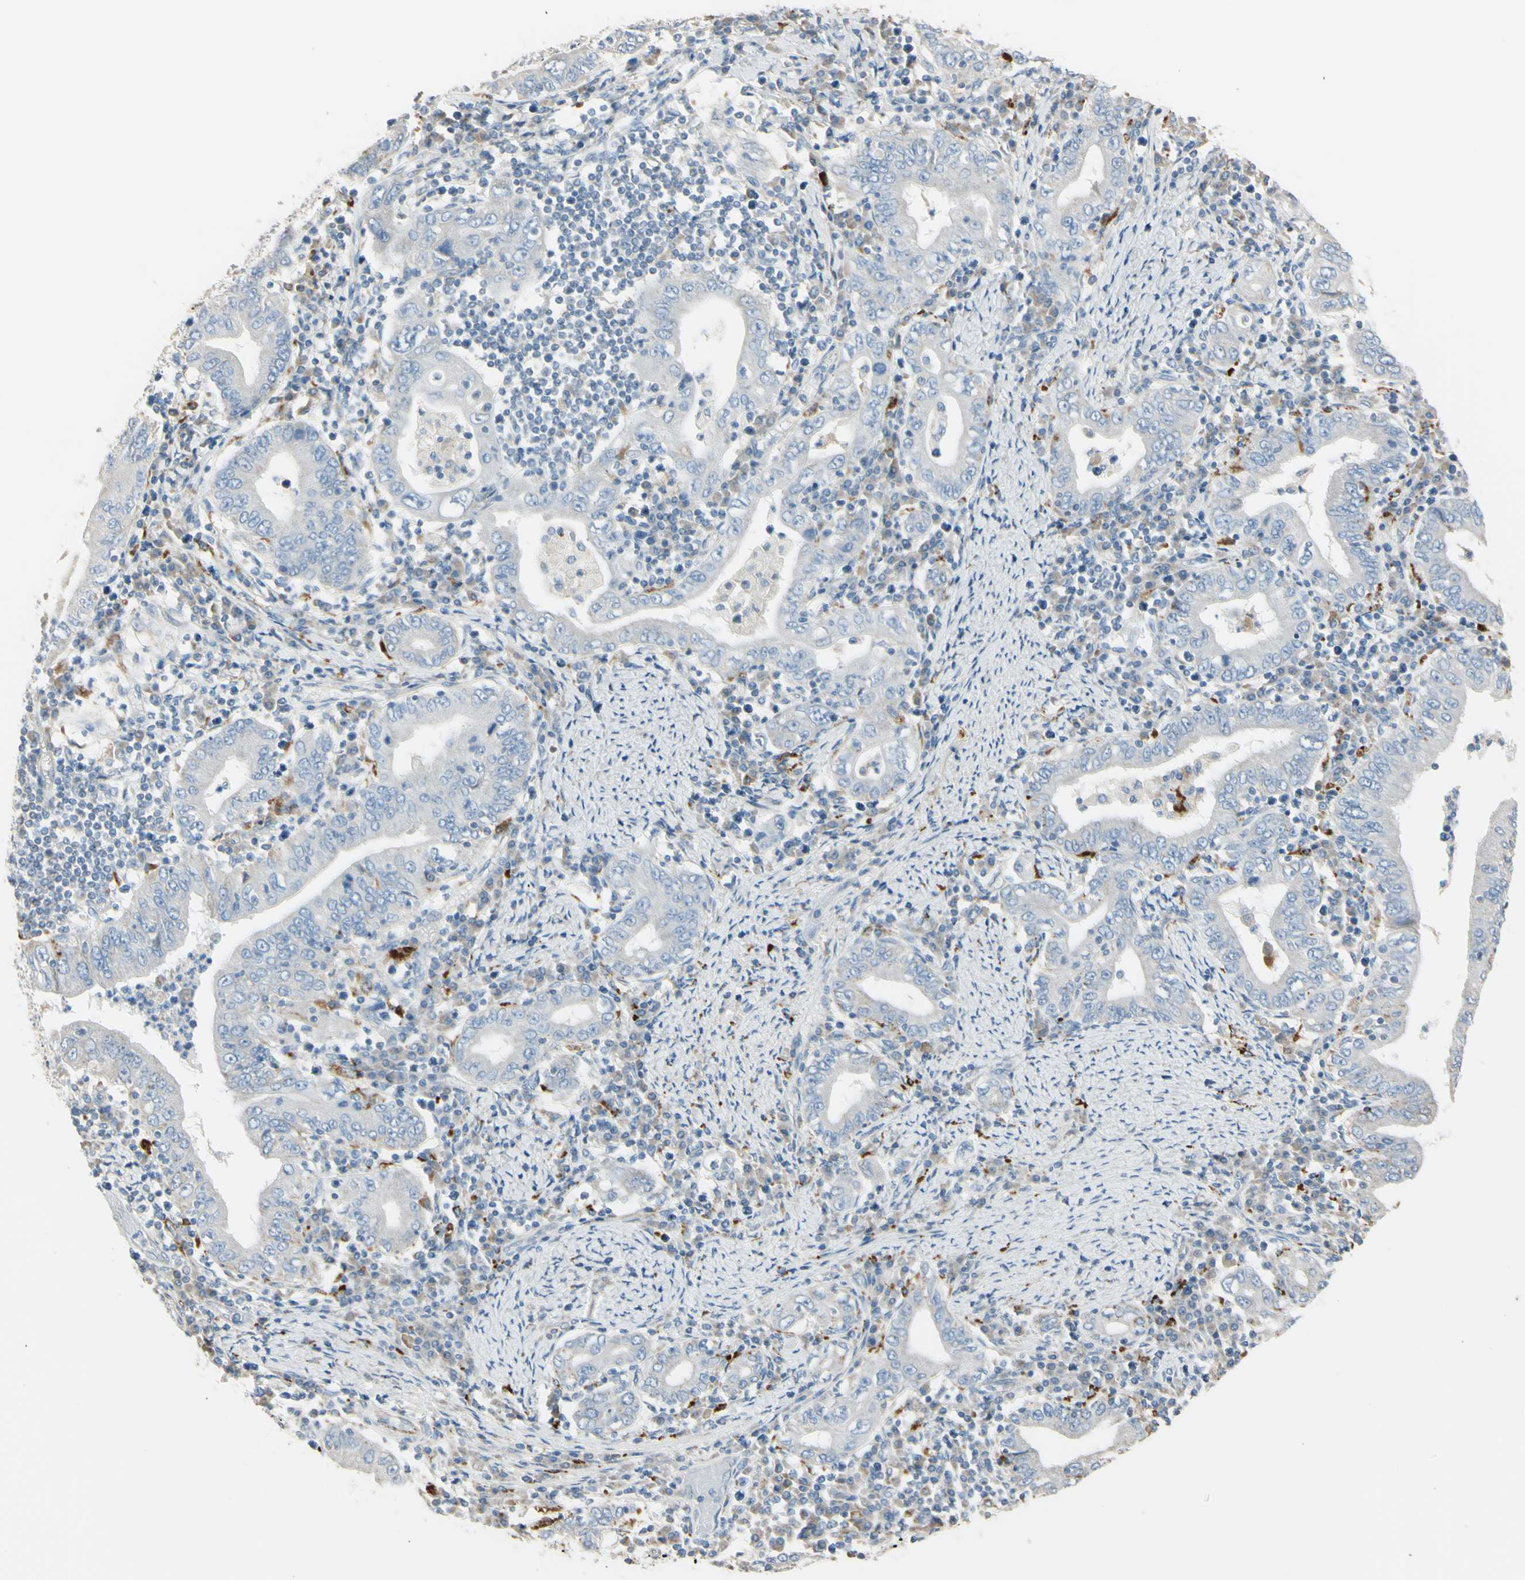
{"staining": {"intensity": "negative", "quantity": "none", "location": "none"}, "tissue": "stomach cancer", "cell_type": "Tumor cells", "image_type": "cancer", "snomed": [{"axis": "morphology", "description": "Normal tissue, NOS"}, {"axis": "morphology", "description": "Adenocarcinoma, NOS"}, {"axis": "topography", "description": "Esophagus"}, {"axis": "topography", "description": "Stomach, upper"}, {"axis": "topography", "description": "Peripheral nerve tissue"}], "caption": "Immunohistochemistry (IHC) photomicrograph of stomach cancer stained for a protein (brown), which exhibits no expression in tumor cells. (DAB IHC, high magnification).", "gene": "ANGPTL1", "patient": {"sex": "male", "age": 62}}